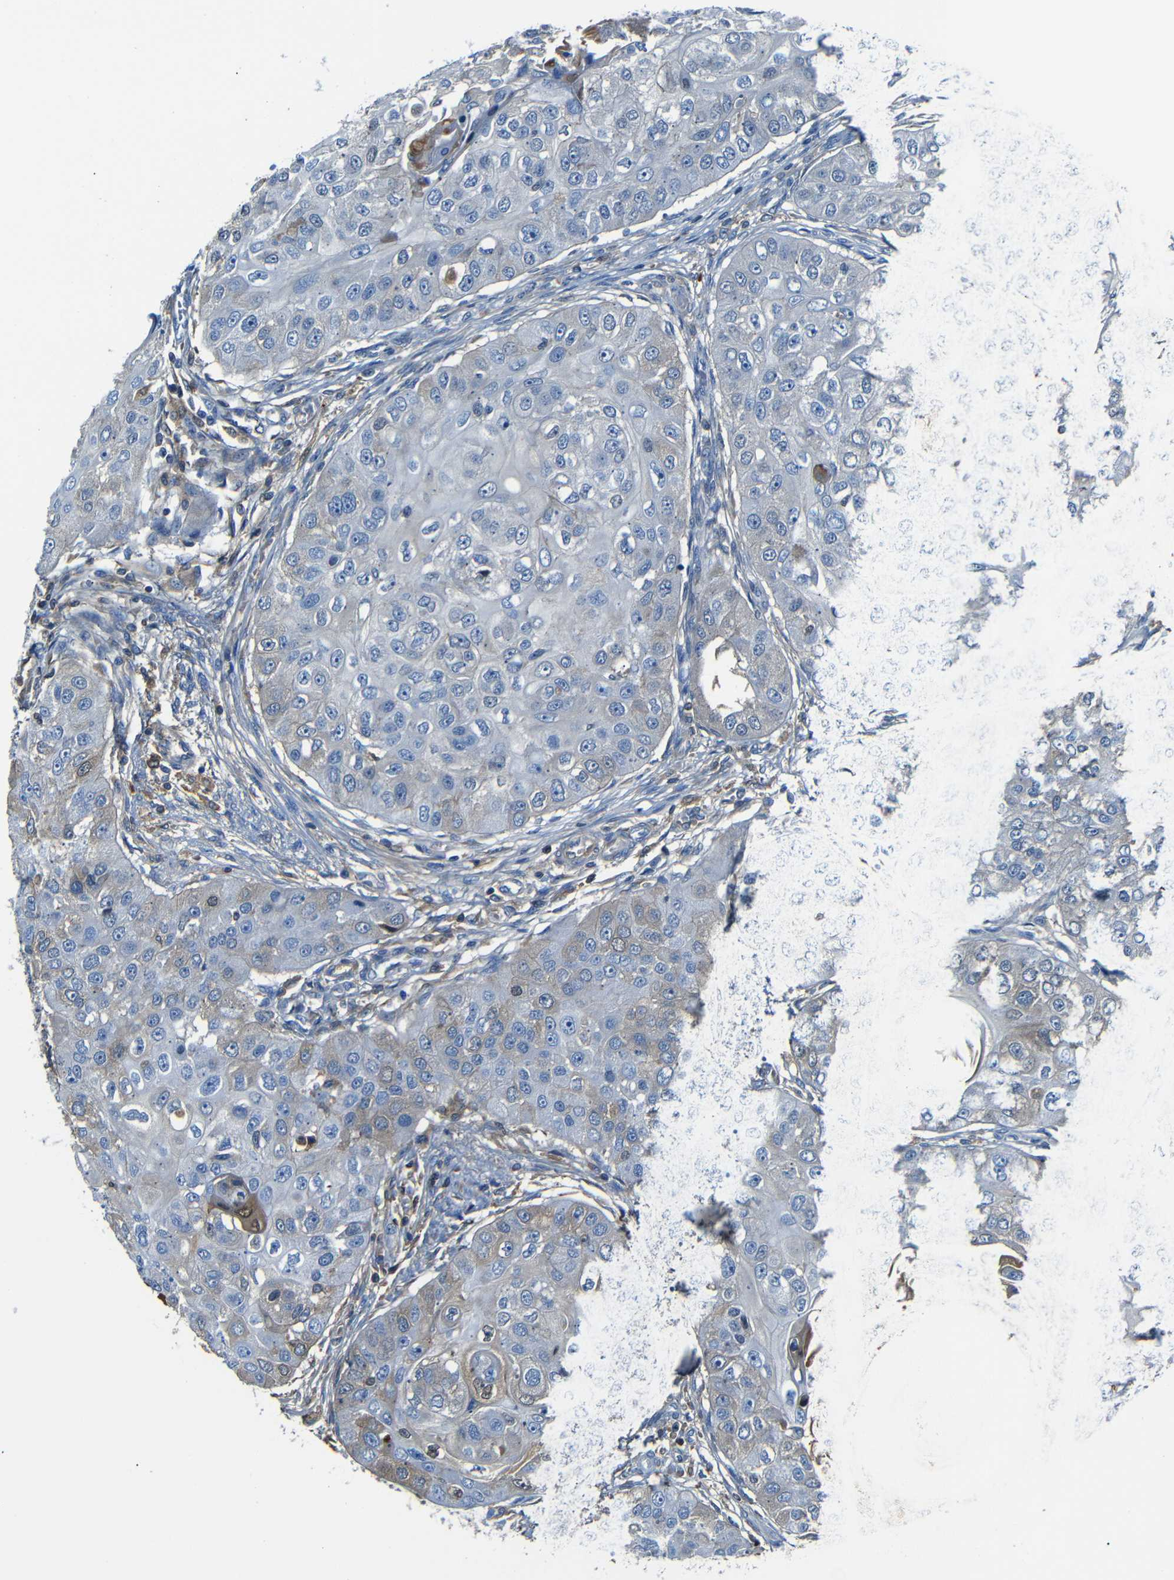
{"staining": {"intensity": "weak", "quantity": "<25%", "location": "cytoplasmic/membranous"}, "tissue": "head and neck cancer", "cell_type": "Tumor cells", "image_type": "cancer", "snomed": [{"axis": "morphology", "description": "Normal tissue, NOS"}, {"axis": "morphology", "description": "Squamous cell carcinoma, NOS"}, {"axis": "topography", "description": "Skeletal muscle"}, {"axis": "topography", "description": "Head-Neck"}], "caption": "The IHC micrograph has no significant staining in tumor cells of head and neck cancer tissue.", "gene": "SERPINA1", "patient": {"sex": "male", "age": 51}}